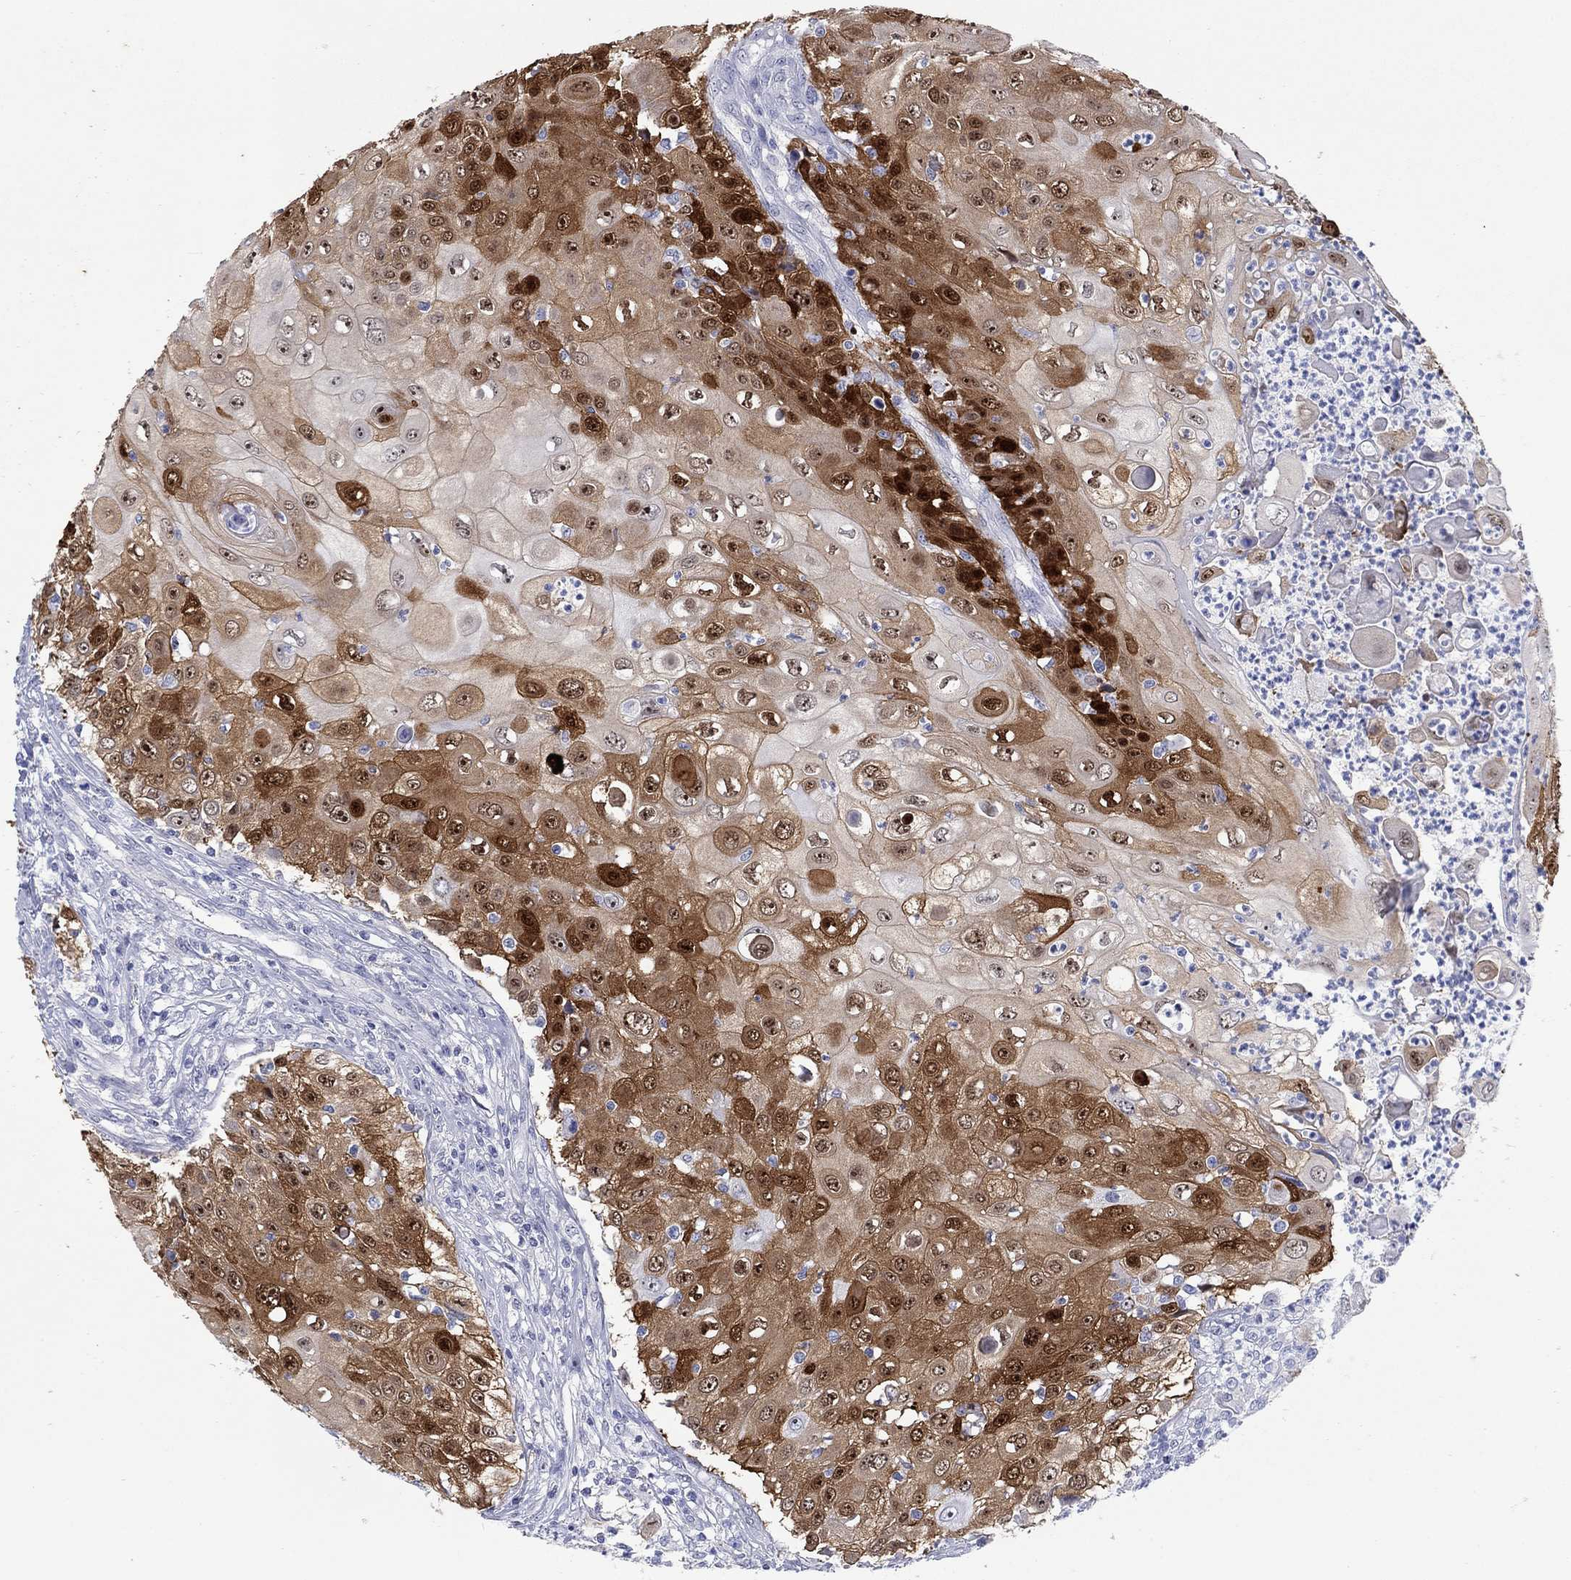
{"staining": {"intensity": "moderate", "quantity": ">75%", "location": "cytoplasmic/membranous,nuclear"}, "tissue": "urothelial cancer", "cell_type": "Tumor cells", "image_type": "cancer", "snomed": [{"axis": "morphology", "description": "Urothelial carcinoma, High grade"}, {"axis": "topography", "description": "Urinary bladder"}], "caption": "Immunohistochemical staining of human urothelial cancer exhibits medium levels of moderate cytoplasmic/membranous and nuclear positivity in approximately >75% of tumor cells.", "gene": "AKR1C2", "patient": {"sex": "female", "age": 79}}